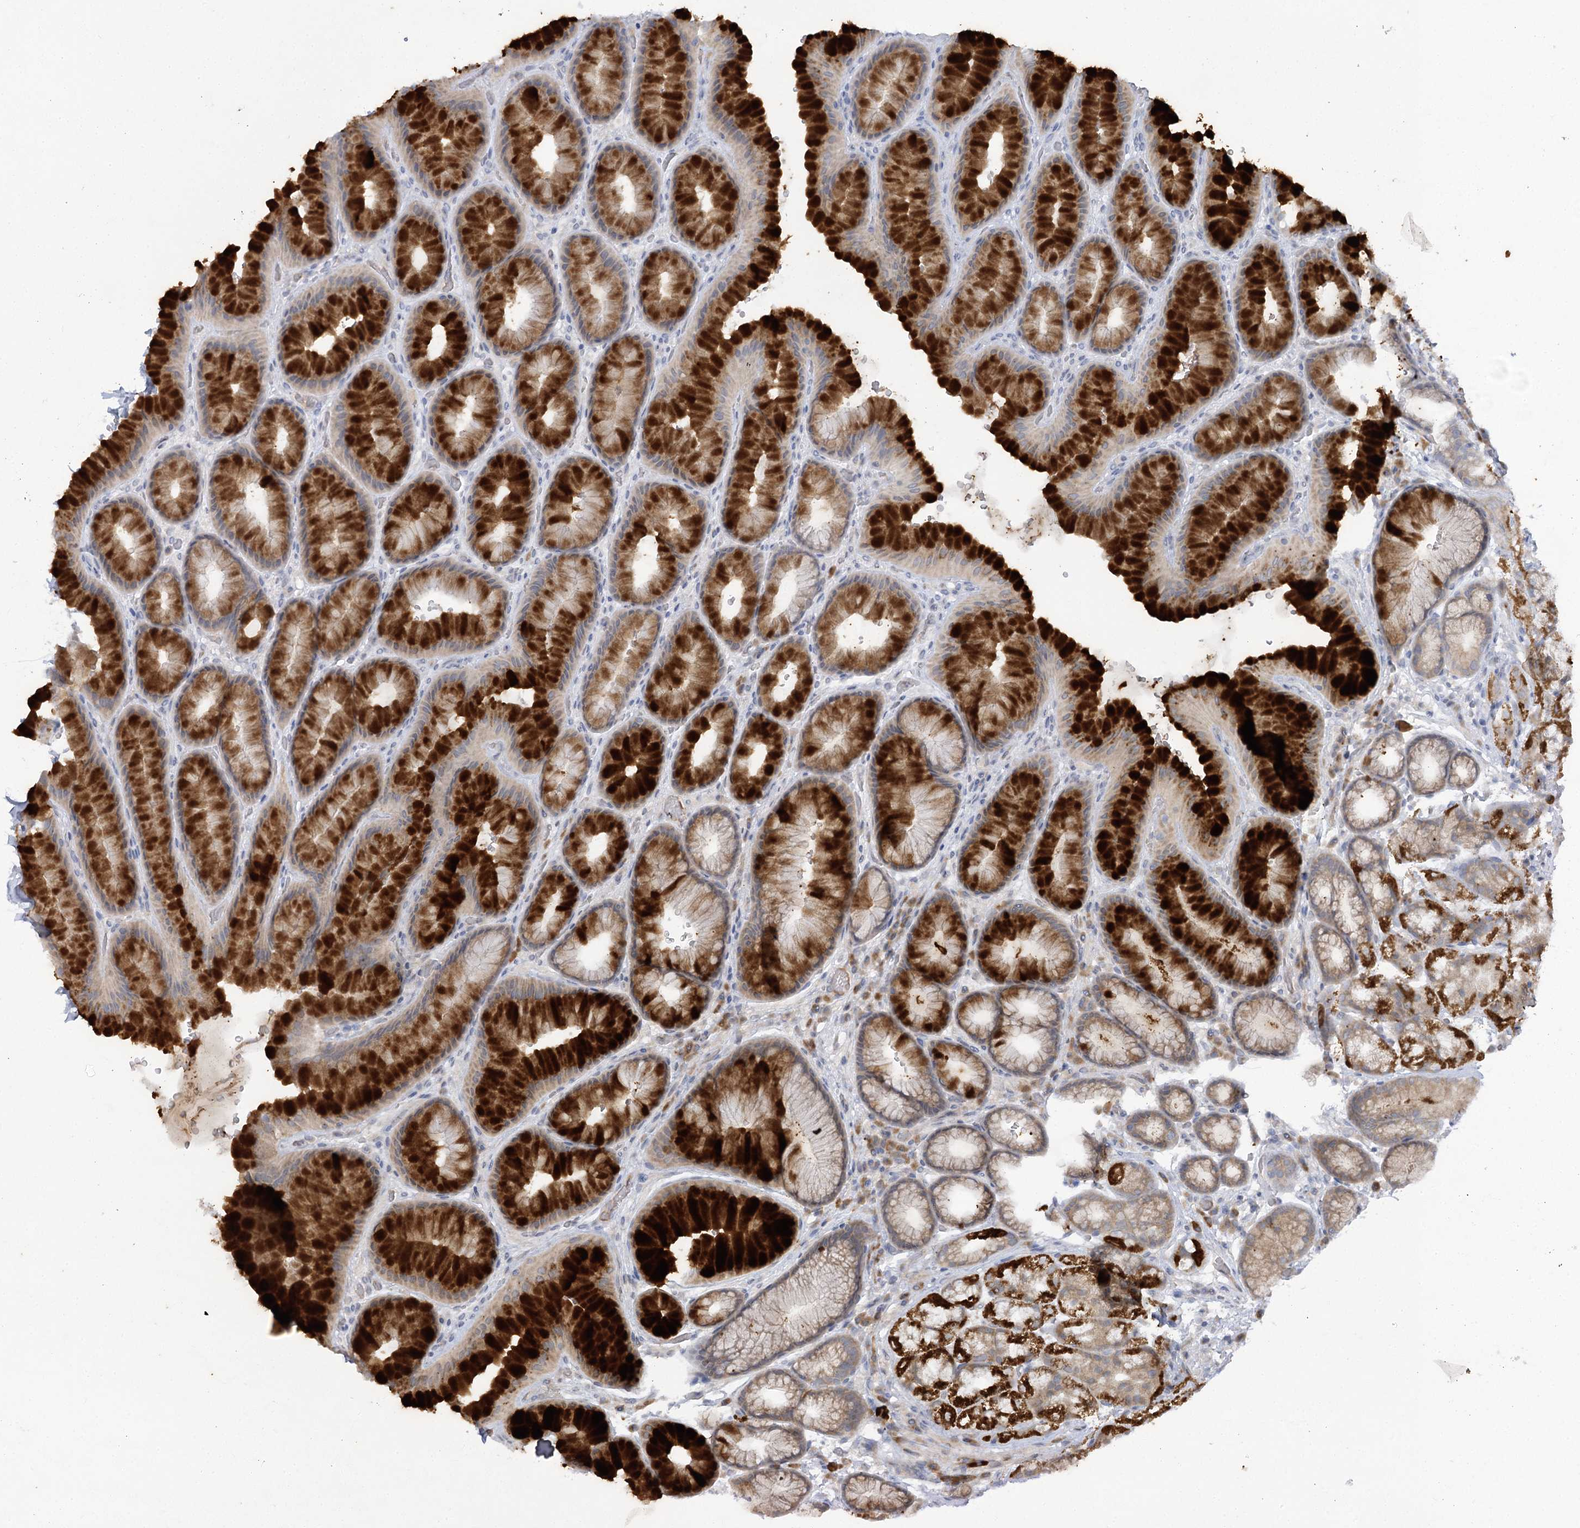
{"staining": {"intensity": "strong", "quantity": ">75%", "location": "cytoplasmic/membranous"}, "tissue": "stomach", "cell_type": "Glandular cells", "image_type": "normal", "snomed": [{"axis": "morphology", "description": "Normal tissue, NOS"}, {"axis": "morphology", "description": "Adenocarcinoma, NOS"}, {"axis": "topography", "description": "Stomach"}], "caption": "Glandular cells display high levels of strong cytoplasmic/membranous expression in about >75% of cells in normal stomach.", "gene": "TRAF3IP1", "patient": {"sex": "male", "age": 57}}